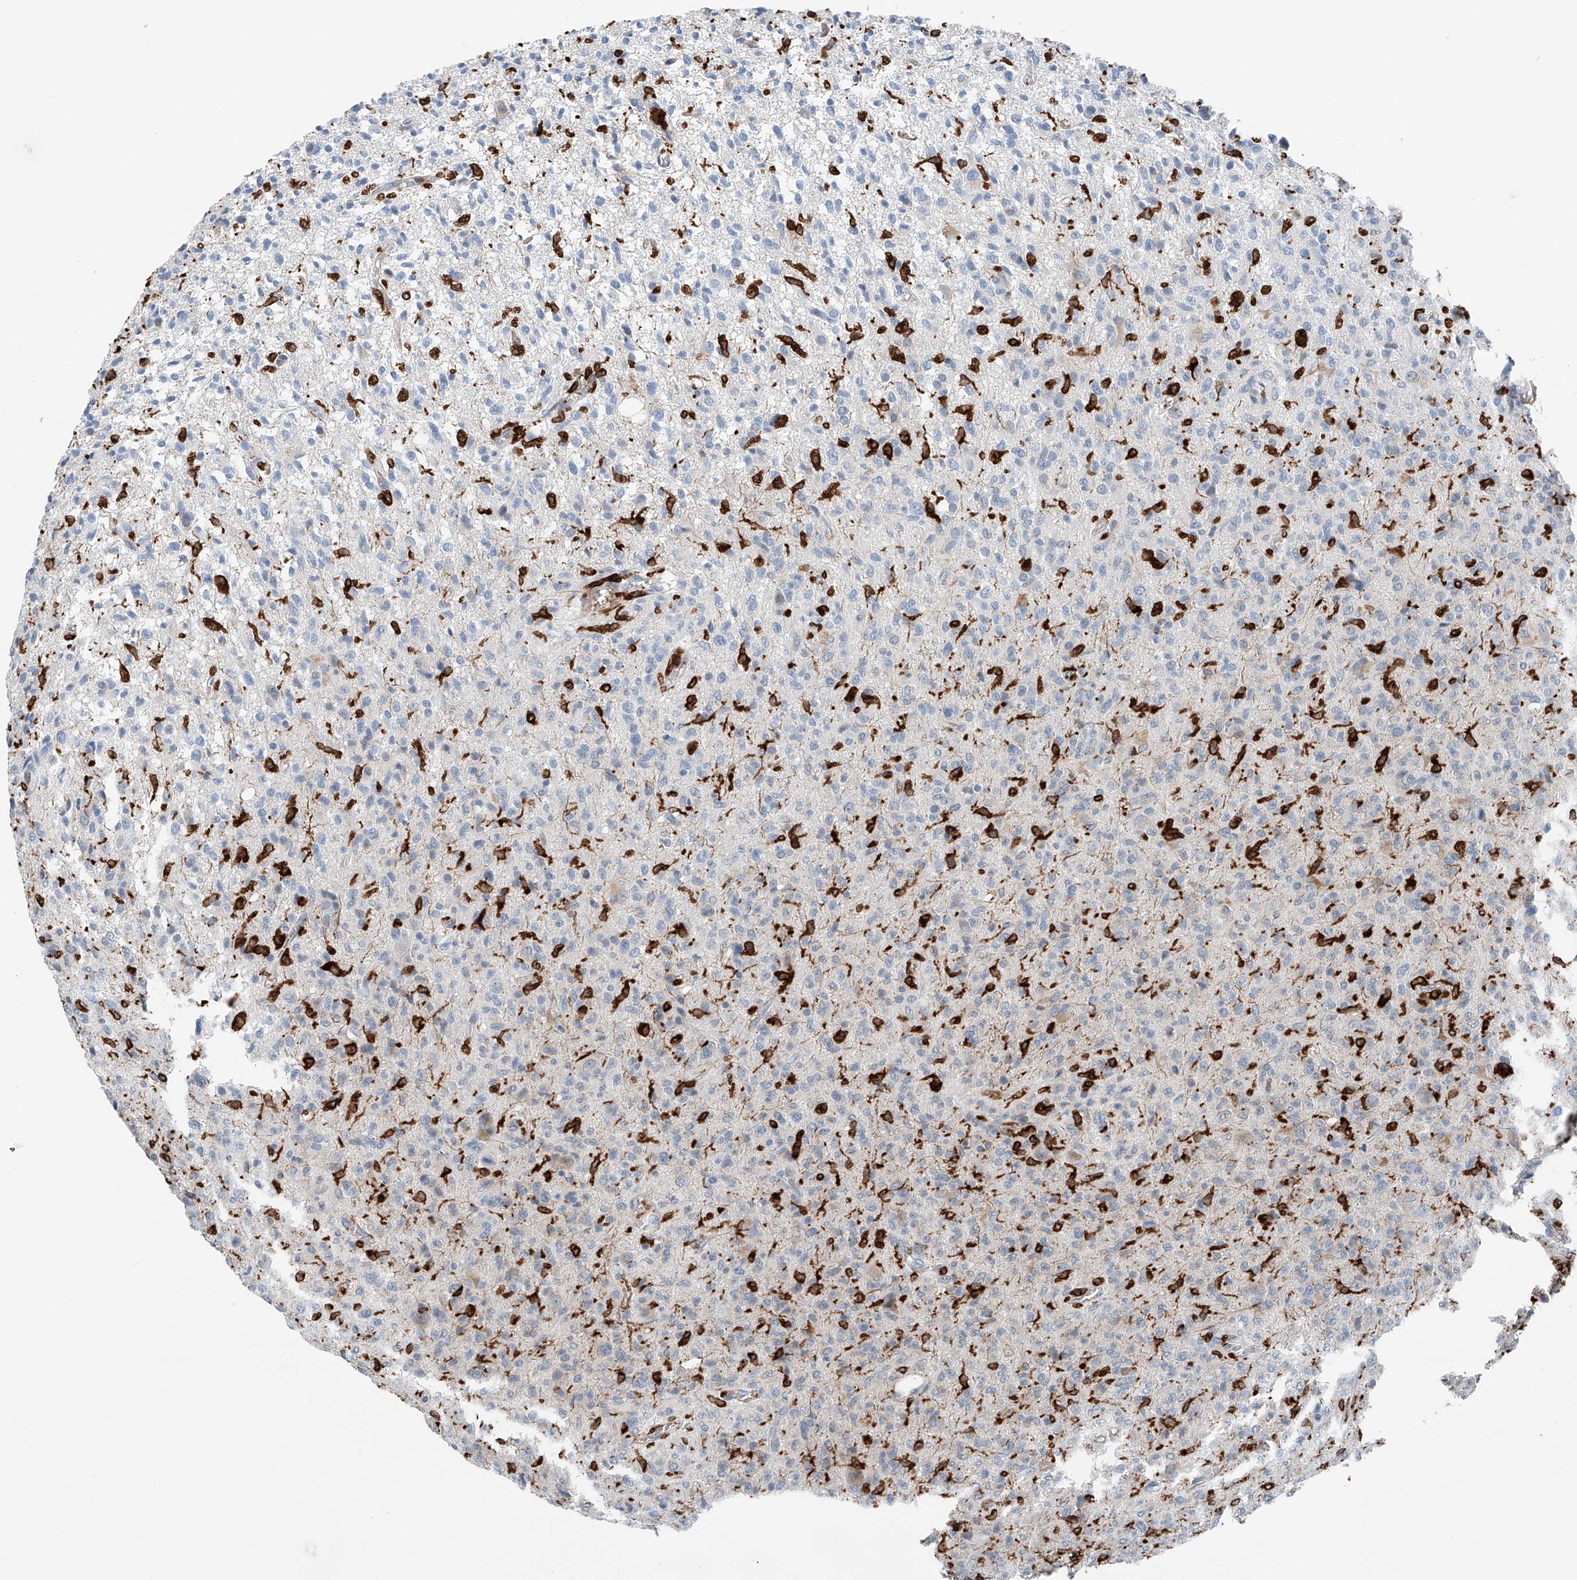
{"staining": {"intensity": "negative", "quantity": "none", "location": "none"}, "tissue": "glioma", "cell_type": "Tumor cells", "image_type": "cancer", "snomed": [{"axis": "morphology", "description": "Glioma, malignant, High grade"}, {"axis": "topography", "description": "Brain"}], "caption": "Glioma stained for a protein using immunohistochemistry shows no expression tumor cells.", "gene": "TBXAS1", "patient": {"sex": "female", "age": 57}}